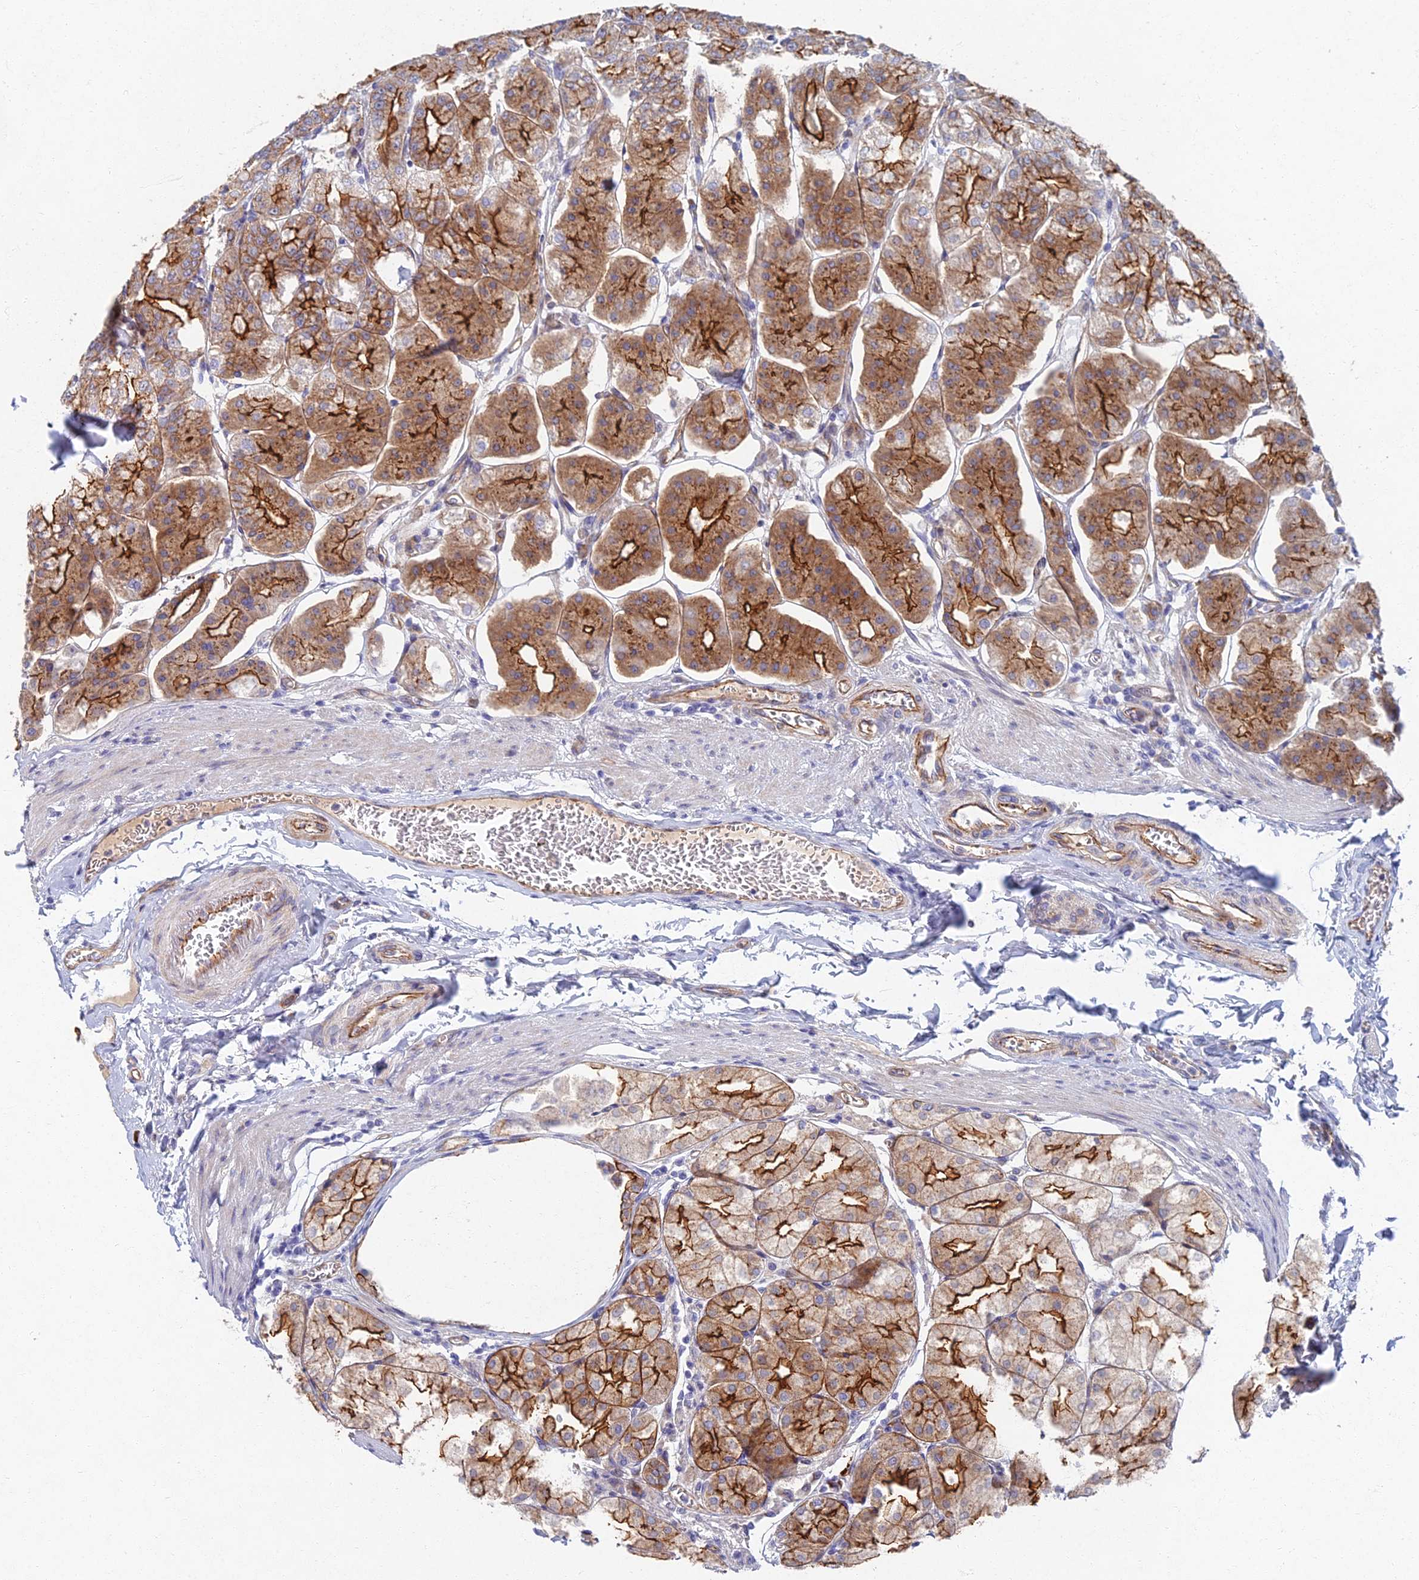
{"staining": {"intensity": "strong", "quantity": ">75%", "location": "cytoplasmic/membranous"}, "tissue": "stomach", "cell_type": "Glandular cells", "image_type": "normal", "snomed": [{"axis": "morphology", "description": "Normal tissue, NOS"}, {"axis": "topography", "description": "Stomach, lower"}], "caption": "An IHC micrograph of benign tissue is shown. Protein staining in brown highlights strong cytoplasmic/membranous positivity in stomach within glandular cells. The protein is stained brown, and the nuclei are stained in blue (DAB IHC with brightfield microscopy, high magnification).", "gene": "RHBDL2", "patient": {"sex": "male", "age": 71}}